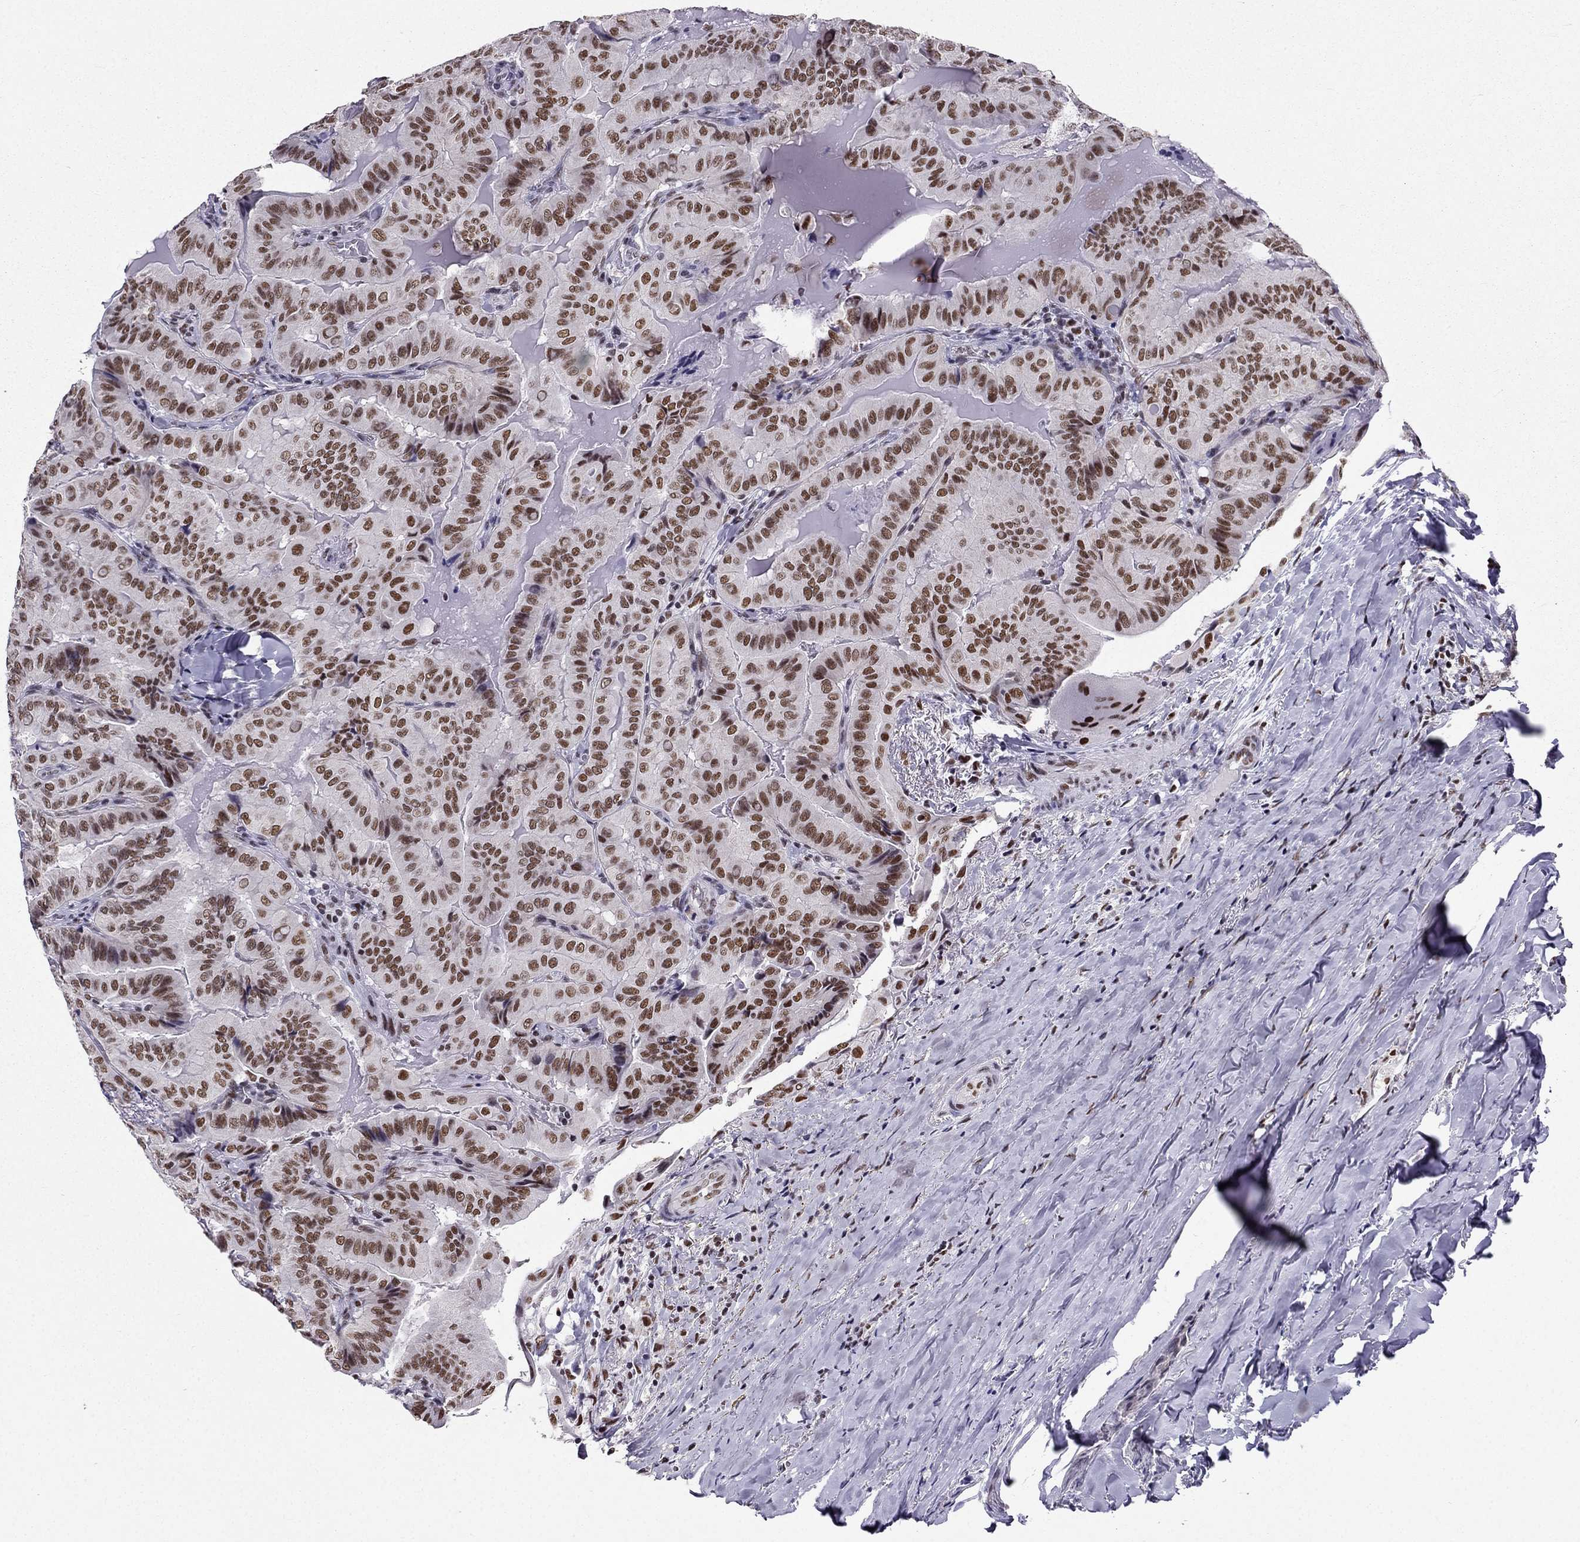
{"staining": {"intensity": "moderate", "quantity": ">75%", "location": "nuclear"}, "tissue": "thyroid cancer", "cell_type": "Tumor cells", "image_type": "cancer", "snomed": [{"axis": "morphology", "description": "Papillary adenocarcinoma, NOS"}, {"axis": "topography", "description": "Thyroid gland"}], "caption": "Thyroid cancer was stained to show a protein in brown. There is medium levels of moderate nuclear positivity in approximately >75% of tumor cells.", "gene": "ZNF420", "patient": {"sex": "female", "age": 68}}